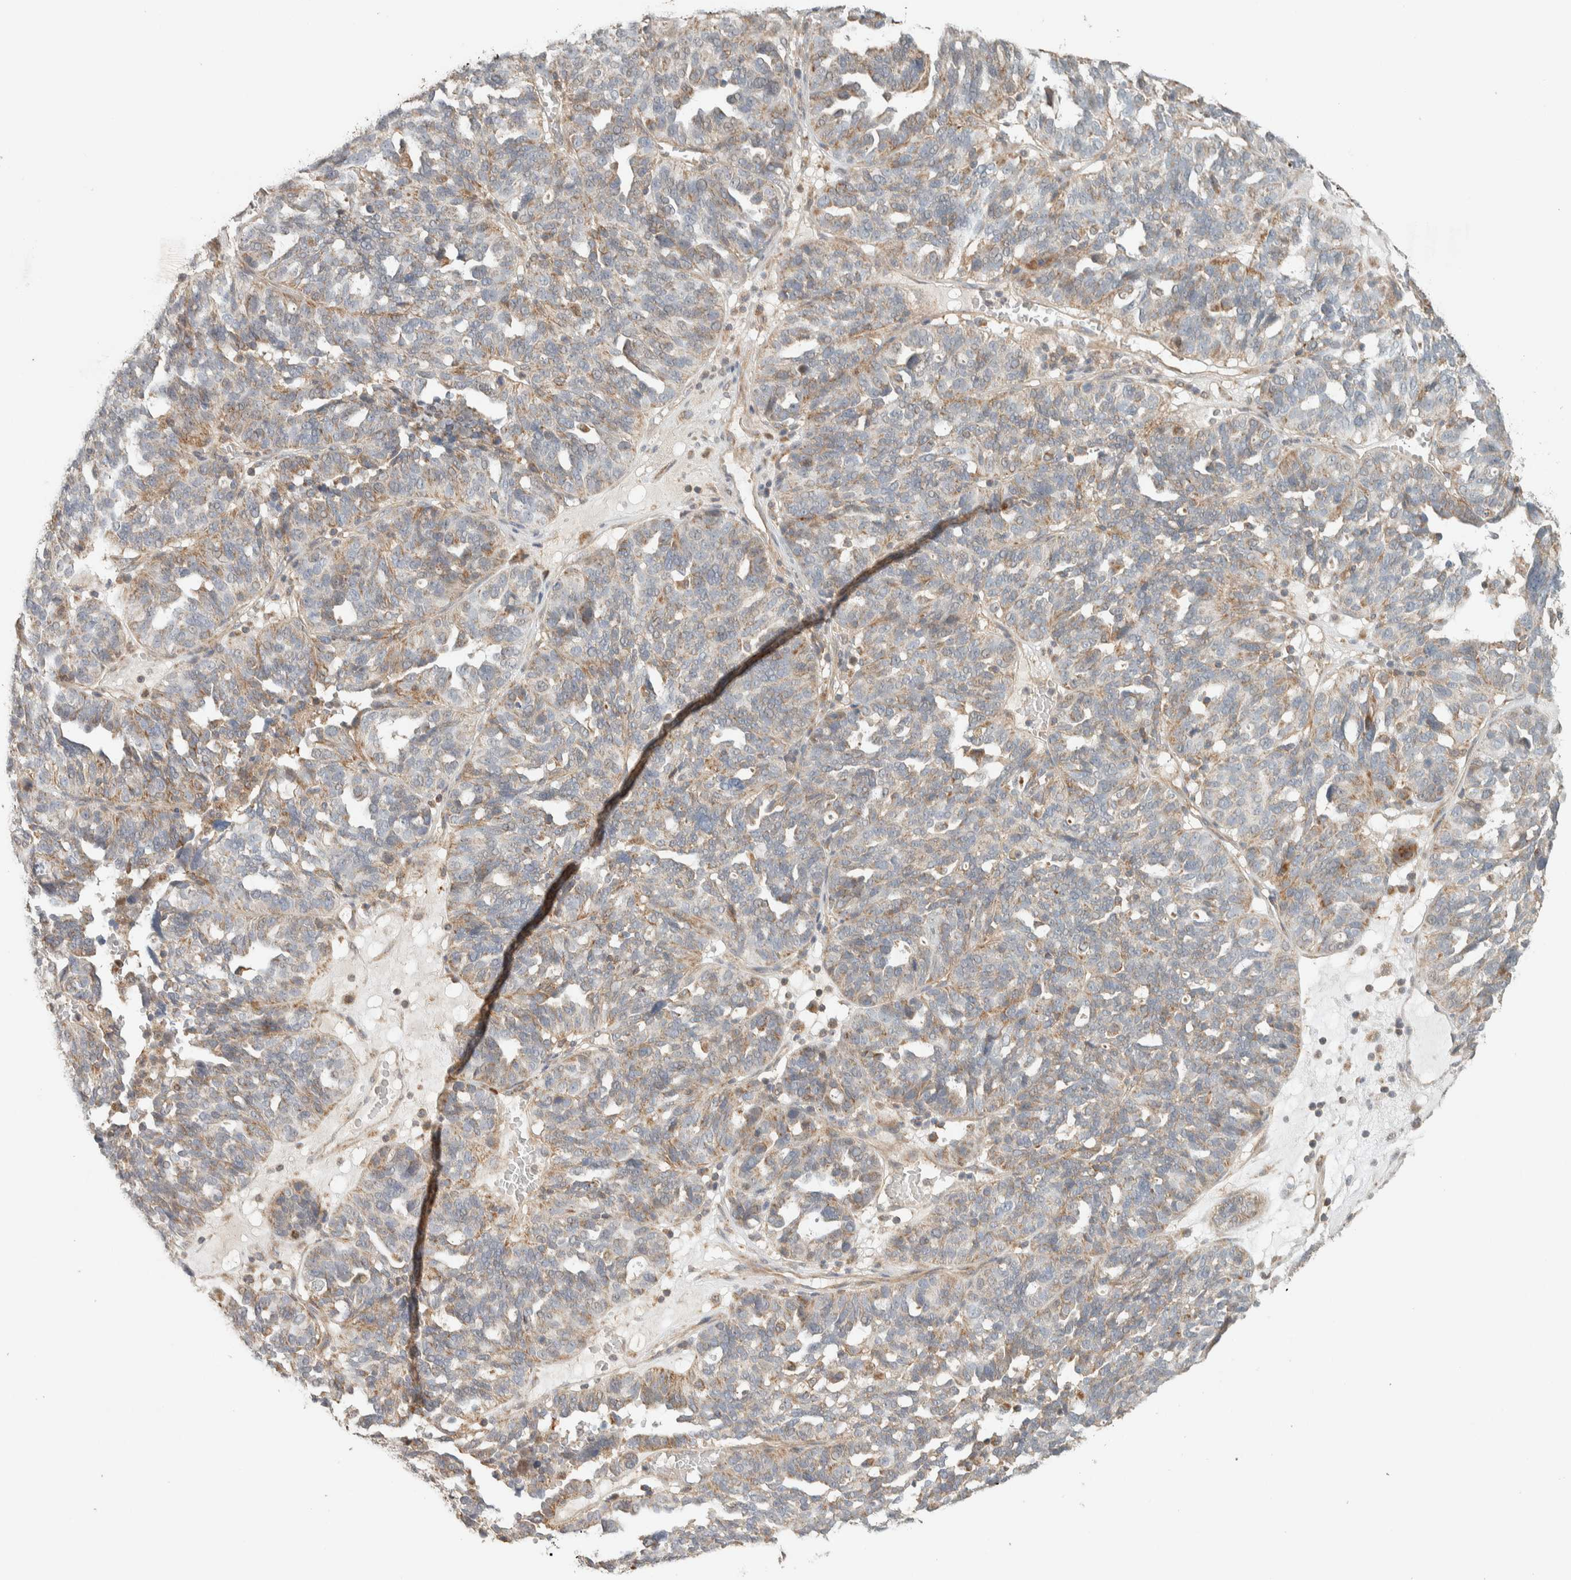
{"staining": {"intensity": "weak", "quantity": ">75%", "location": "cytoplasmic/membranous"}, "tissue": "ovarian cancer", "cell_type": "Tumor cells", "image_type": "cancer", "snomed": [{"axis": "morphology", "description": "Cystadenocarcinoma, serous, NOS"}, {"axis": "topography", "description": "Ovary"}], "caption": "Immunohistochemistry (IHC) histopathology image of neoplastic tissue: human ovarian cancer (serous cystadenocarcinoma) stained using IHC shows low levels of weak protein expression localized specifically in the cytoplasmic/membranous of tumor cells, appearing as a cytoplasmic/membranous brown color.", "gene": "PDE7B", "patient": {"sex": "female", "age": 59}}